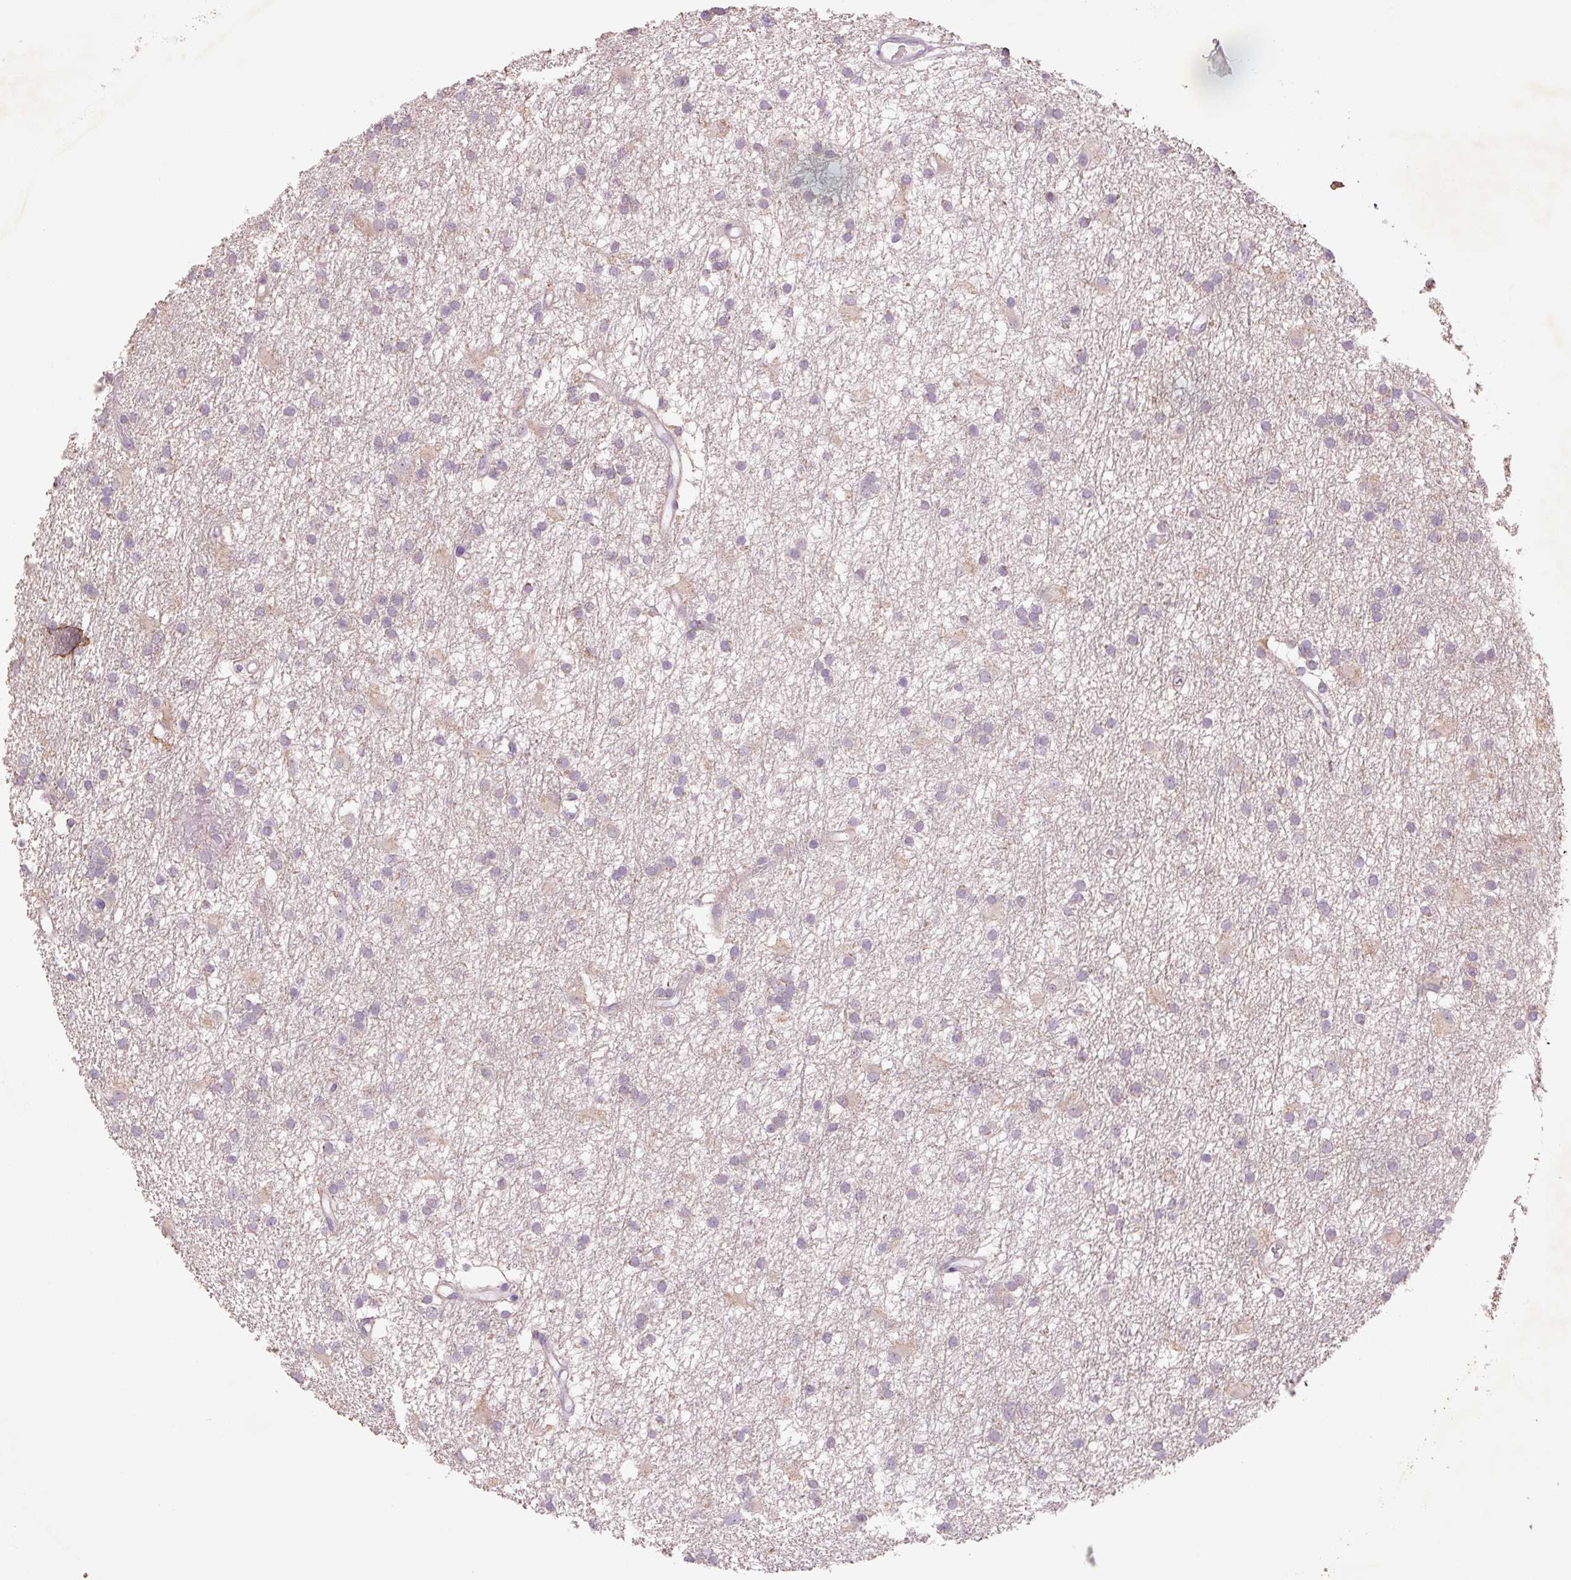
{"staining": {"intensity": "negative", "quantity": "none", "location": "none"}, "tissue": "glioma", "cell_type": "Tumor cells", "image_type": "cancer", "snomed": [{"axis": "morphology", "description": "Glioma, malignant, High grade"}, {"axis": "topography", "description": "Brain"}], "caption": "An immunohistochemistry (IHC) photomicrograph of malignant glioma (high-grade) is shown. There is no staining in tumor cells of malignant glioma (high-grade).", "gene": "TMEM100", "patient": {"sex": "male", "age": 77}}